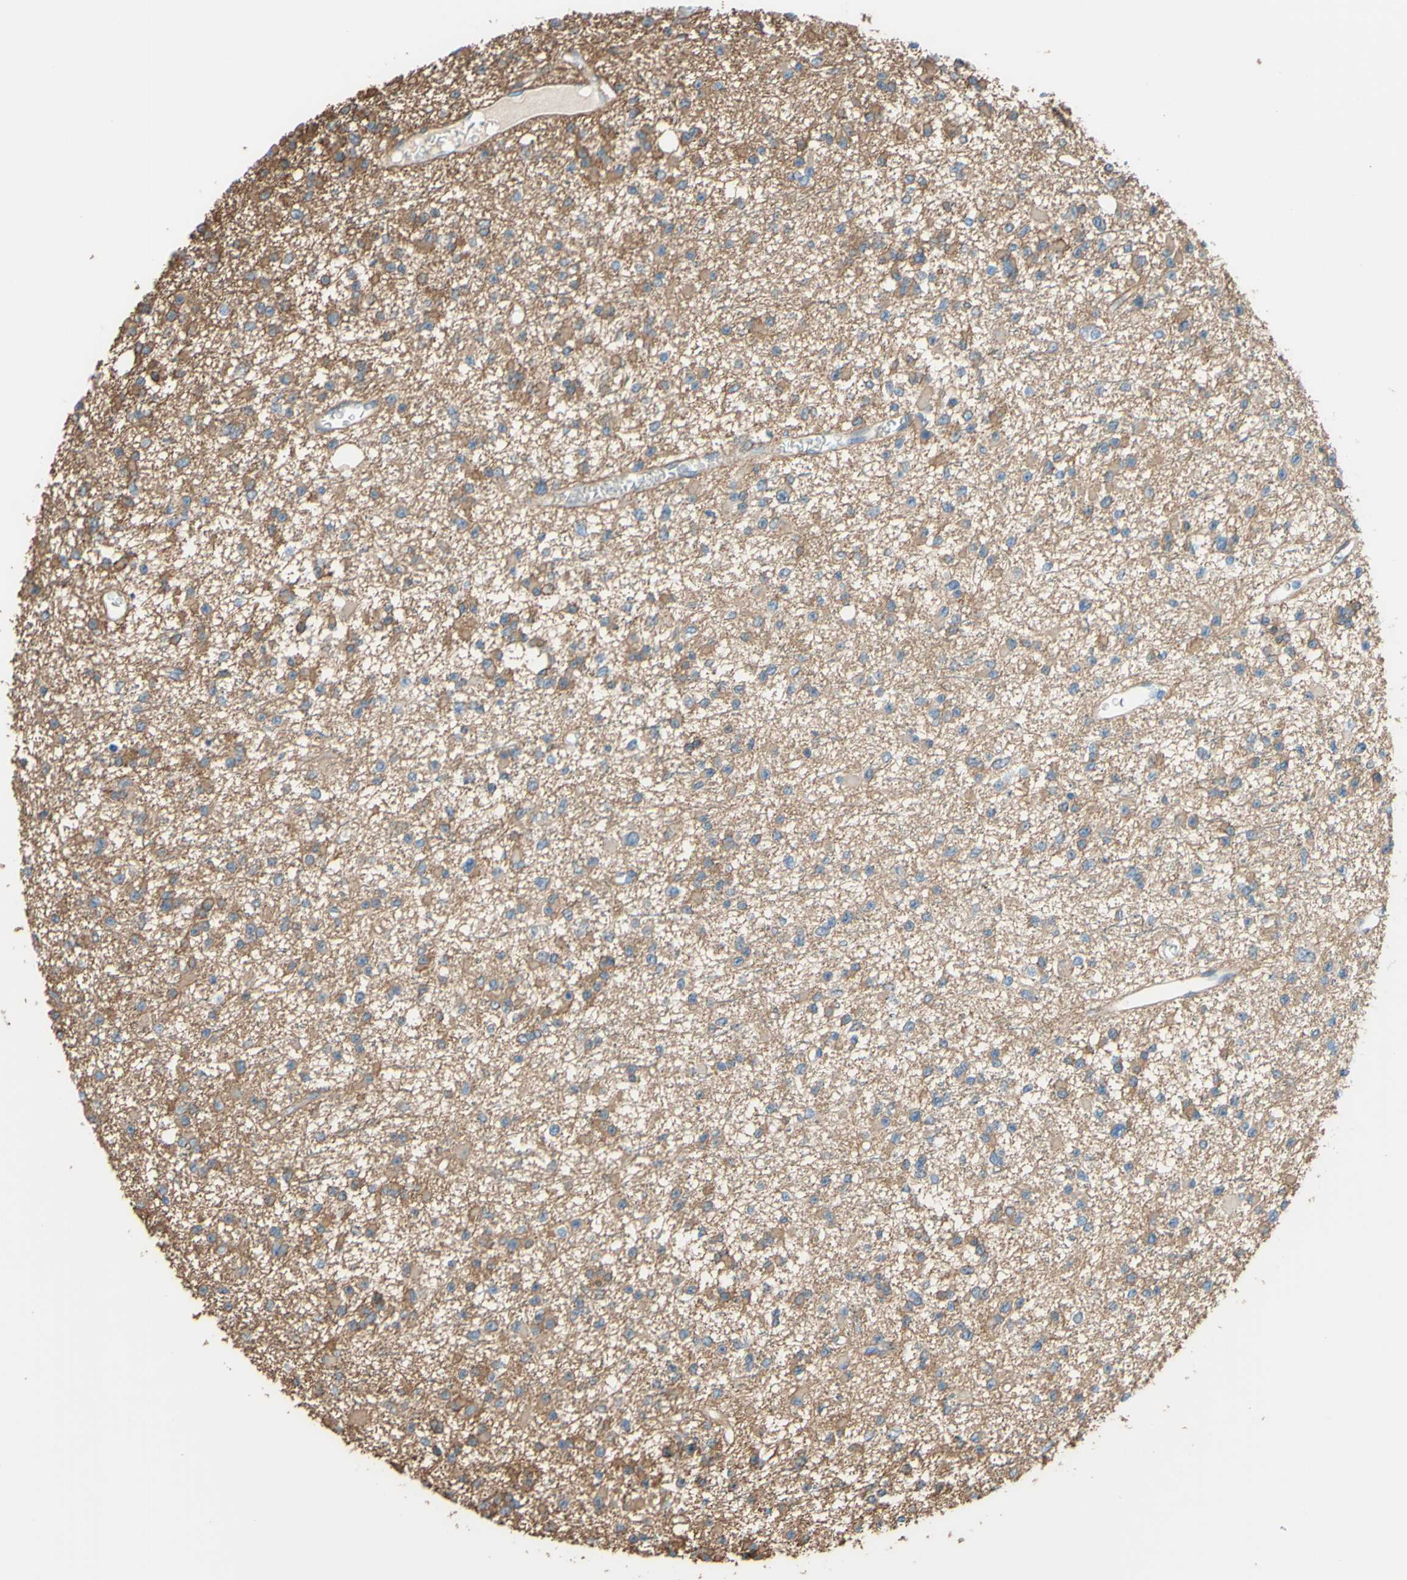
{"staining": {"intensity": "weak", "quantity": "25%-75%", "location": "cytoplasmic/membranous"}, "tissue": "glioma", "cell_type": "Tumor cells", "image_type": "cancer", "snomed": [{"axis": "morphology", "description": "Glioma, malignant, Low grade"}, {"axis": "topography", "description": "Brain"}], "caption": "Malignant glioma (low-grade) was stained to show a protein in brown. There is low levels of weak cytoplasmic/membranous staining in approximately 25%-75% of tumor cells.", "gene": "ADD1", "patient": {"sex": "female", "age": 22}}